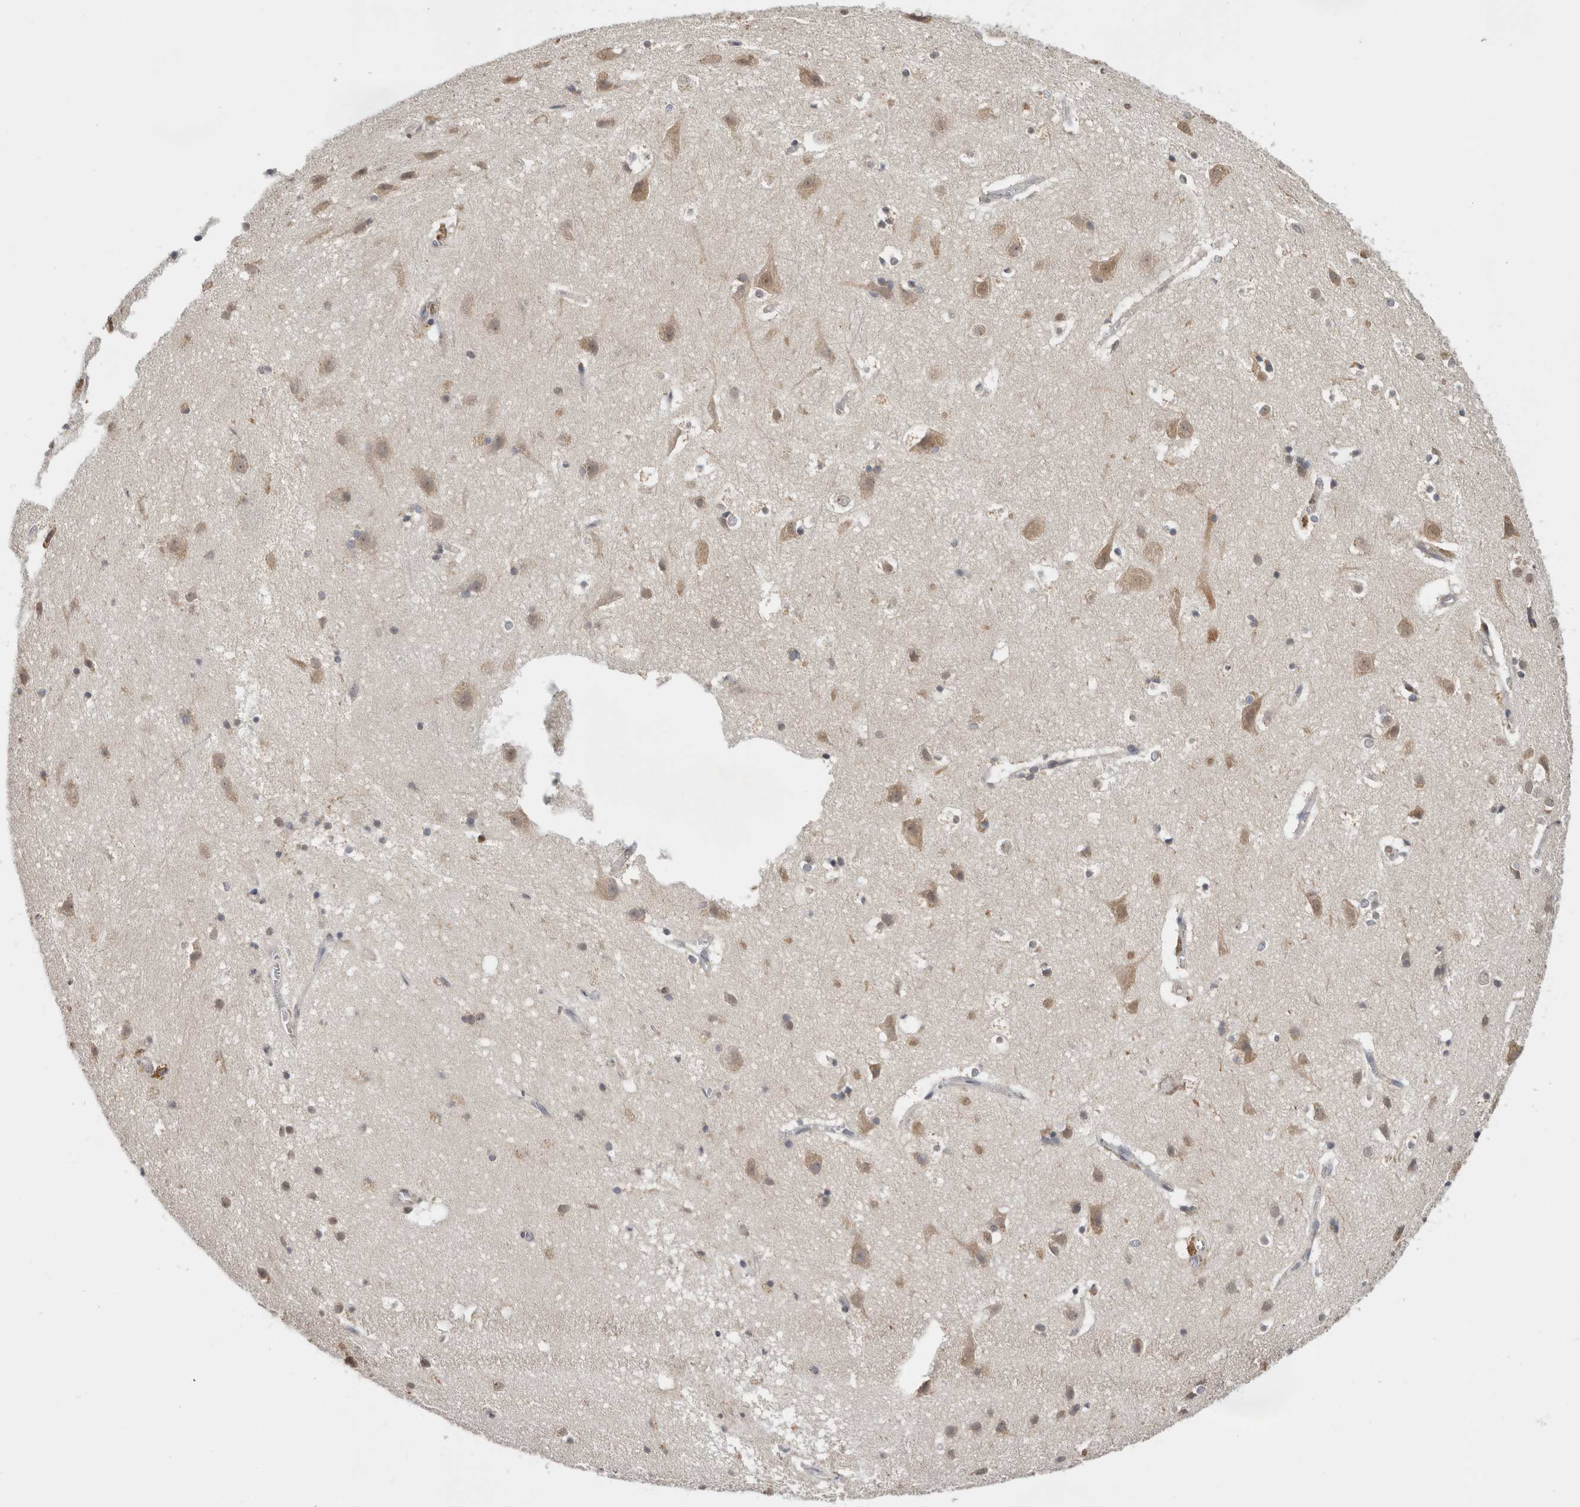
{"staining": {"intensity": "weak", "quantity": "25%-75%", "location": "cytoplasmic/membranous"}, "tissue": "cerebral cortex", "cell_type": "Endothelial cells", "image_type": "normal", "snomed": [{"axis": "morphology", "description": "Normal tissue, NOS"}, {"axis": "topography", "description": "Cerebral cortex"}], "caption": "Approximately 25%-75% of endothelial cells in normal human cerebral cortex show weak cytoplasmic/membranous protein positivity as visualized by brown immunohistochemical staining.", "gene": "PPP1R42", "patient": {"sex": "male", "age": 54}}